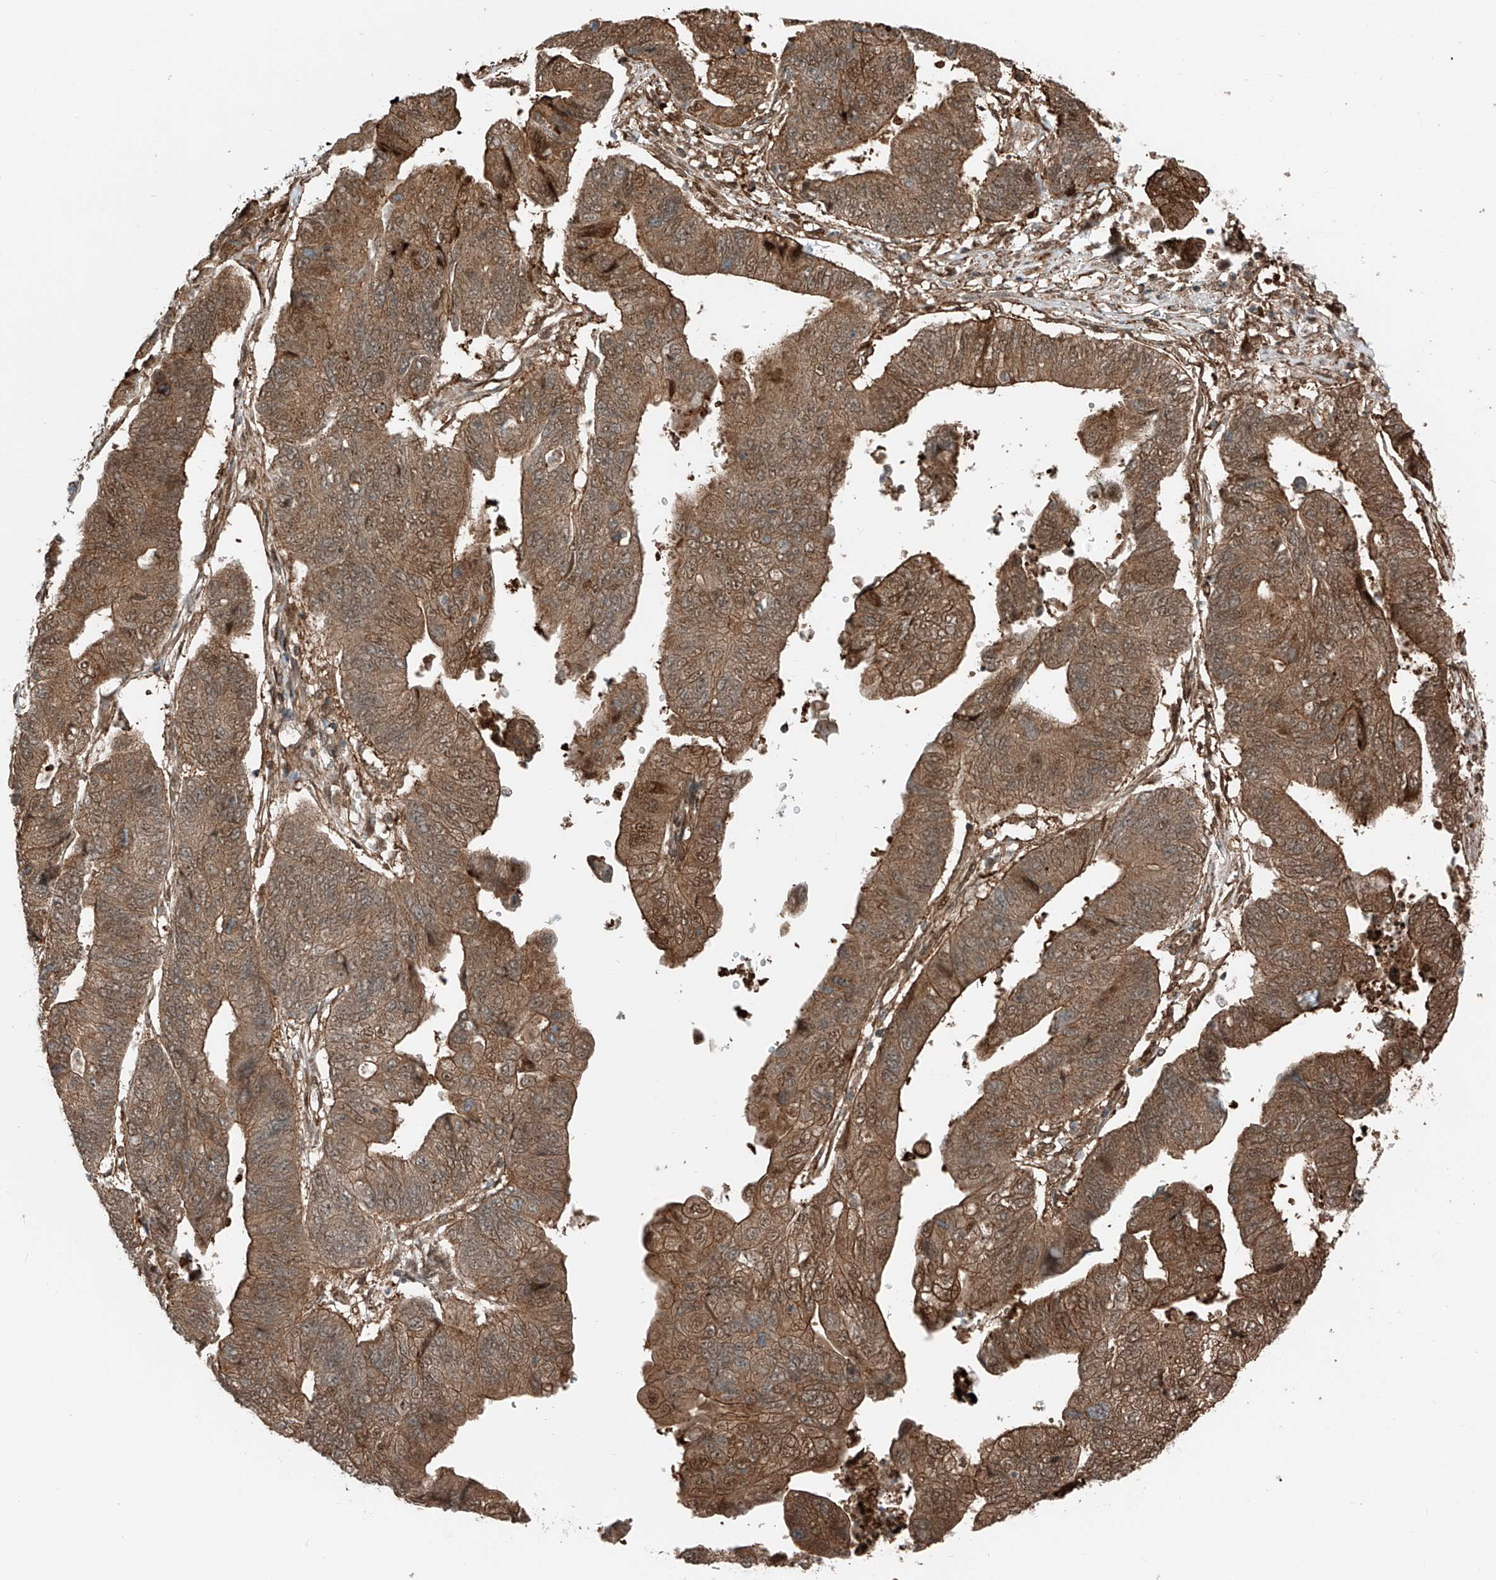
{"staining": {"intensity": "moderate", "quantity": ">75%", "location": "cytoplasmic/membranous,nuclear"}, "tissue": "stomach cancer", "cell_type": "Tumor cells", "image_type": "cancer", "snomed": [{"axis": "morphology", "description": "Adenocarcinoma, NOS"}, {"axis": "topography", "description": "Stomach"}], "caption": "Human stomach cancer (adenocarcinoma) stained with a brown dye displays moderate cytoplasmic/membranous and nuclear positive expression in about >75% of tumor cells.", "gene": "USP48", "patient": {"sex": "male", "age": 59}}